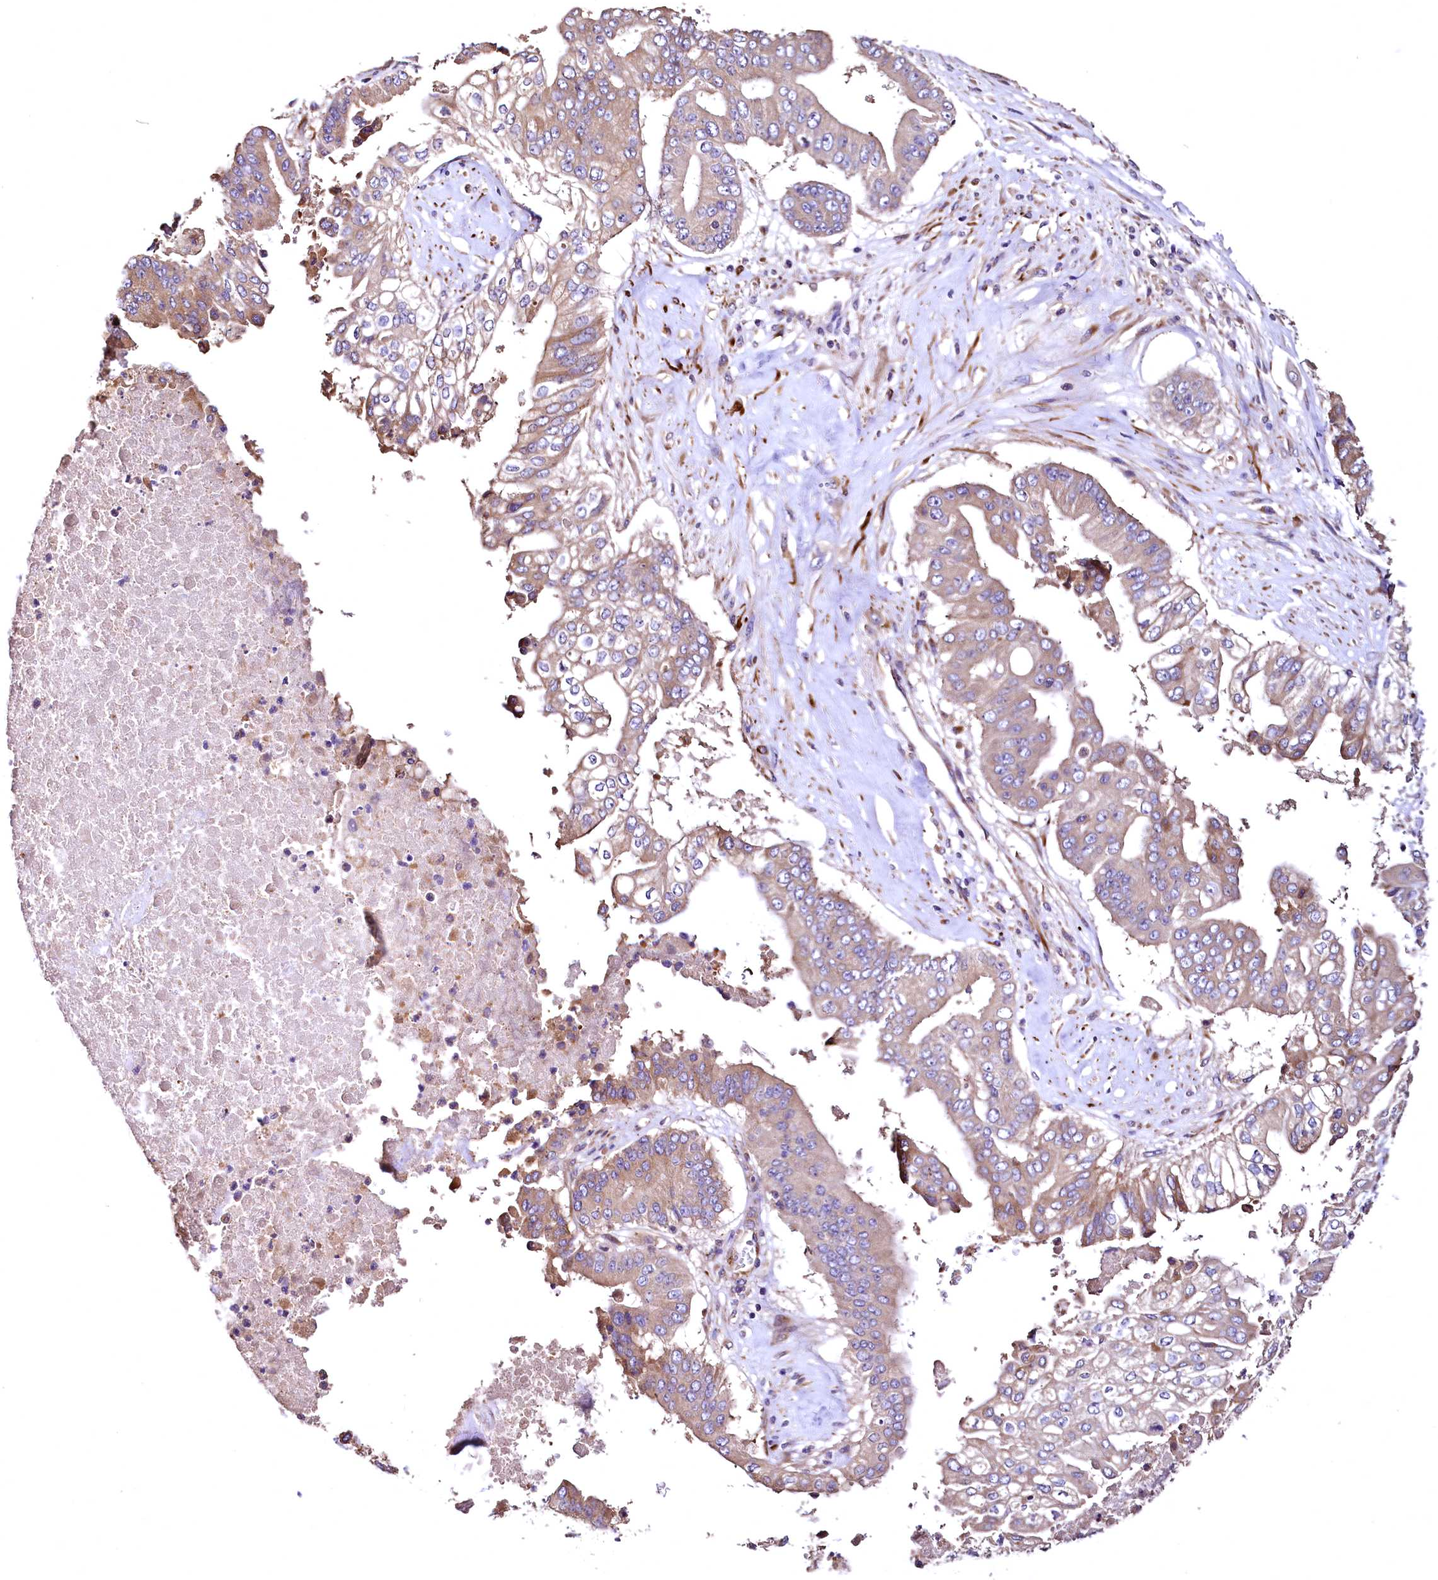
{"staining": {"intensity": "weak", "quantity": ">75%", "location": "cytoplasmic/membranous"}, "tissue": "pancreatic cancer", "cell_type": "Tumor cells", "image_type": "cancer", "snomed": [{"axis": "morphology", "description": "Adenocarcinoma, NOS"}, {"axis": "topography", "description": "Pancreas"}], "caption": "Immunohistochemical staining of human pancreatic cancer (adenocarcinoma) exhibits weak cytoplasmic/membranous protein staining in about >75% of tumor cells.", "gene": "RASSF1", "patient": {"sex": "female", "age": 77}}